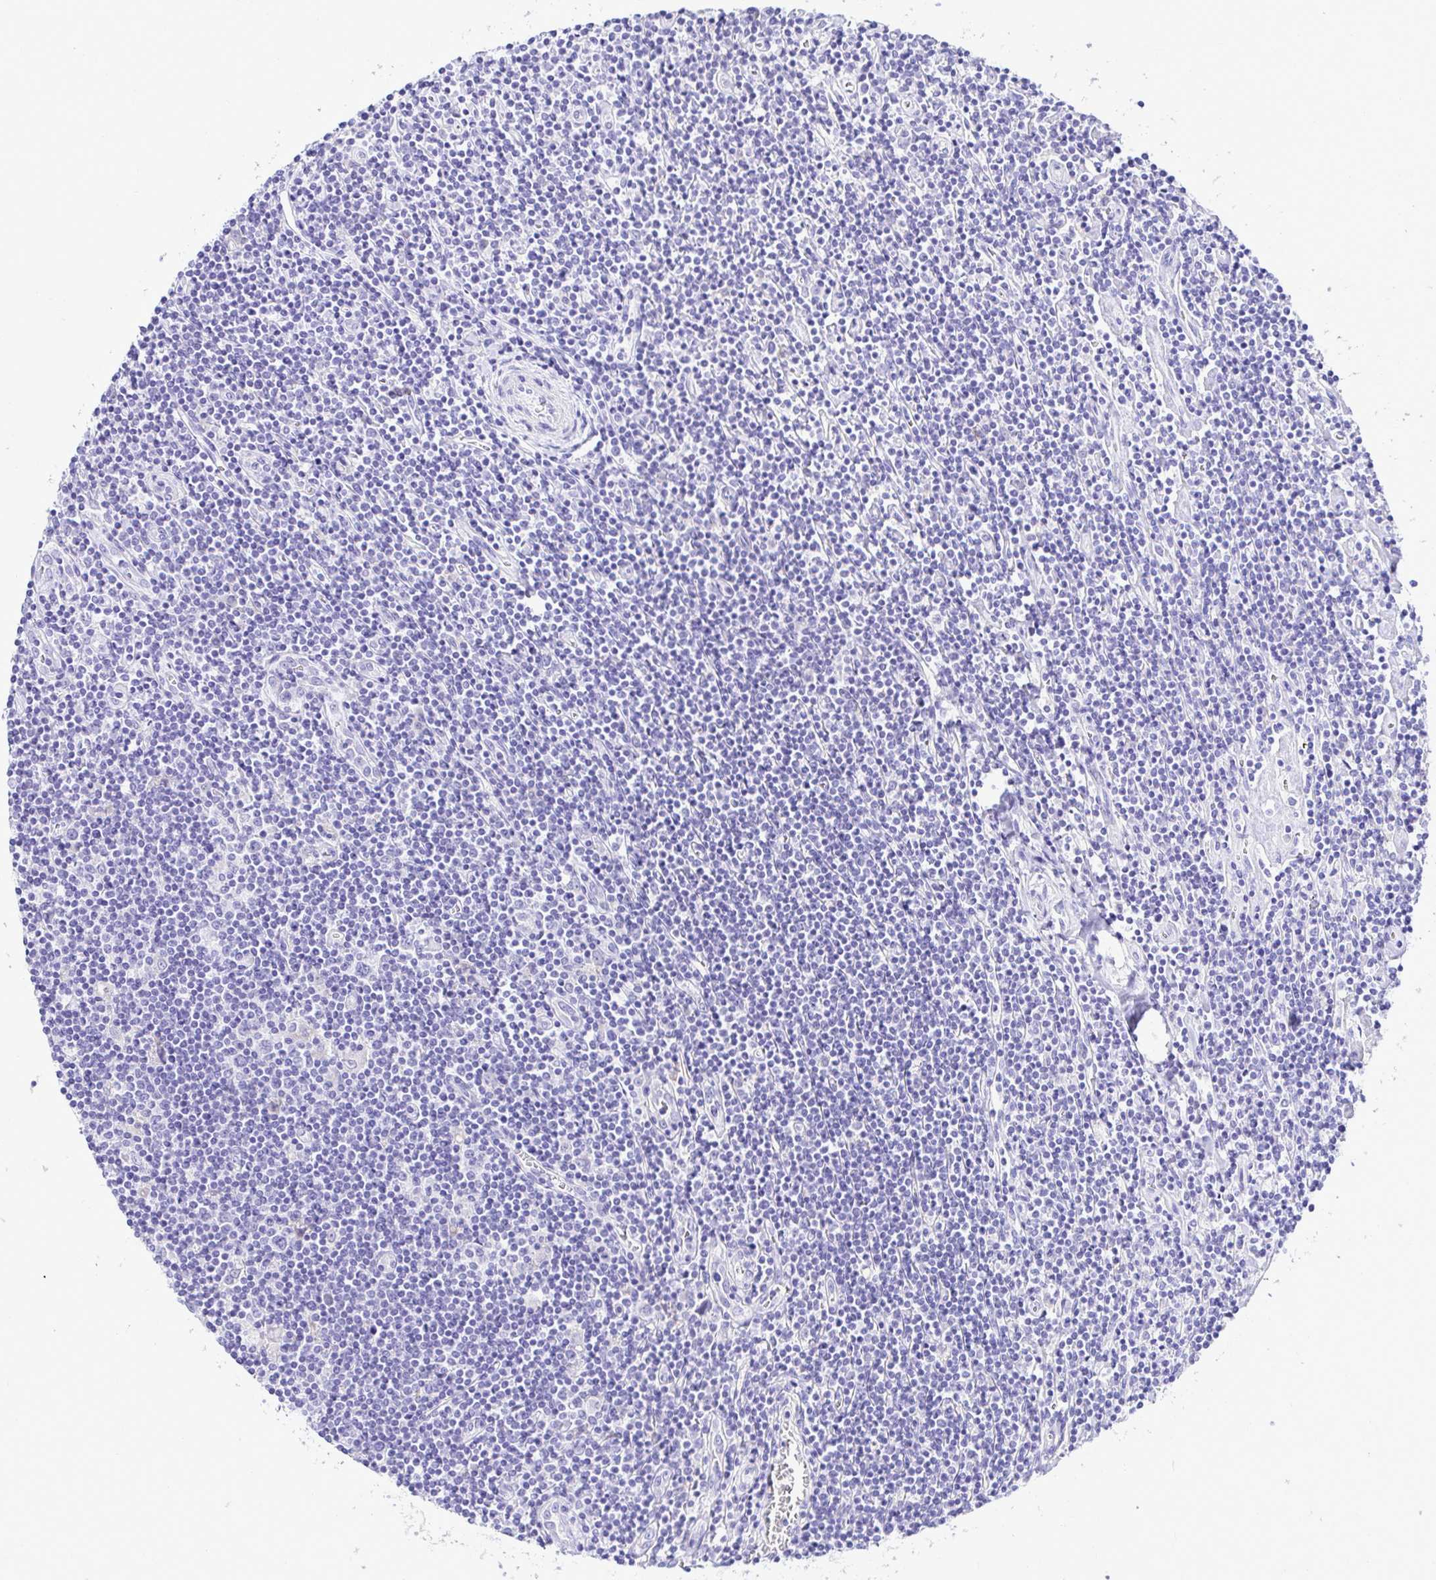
{"staining": {"intensity": "negative", "quantity": "none", "location": "none"}, "tissue": "lymphoma", "cell_type": "Tumor cells", "image_type": "cancer", "snomed": [{"axis": "morphology", "description": "Hodgkin's disease, NOS"}, {"axis": "topography", "description": "Lymph node"}], "caption": "A micrograph of human lymphoma is negative for staining in tumor cells.", "gene": "BACE2", "patient": {"sex": "male", "age": 40}}